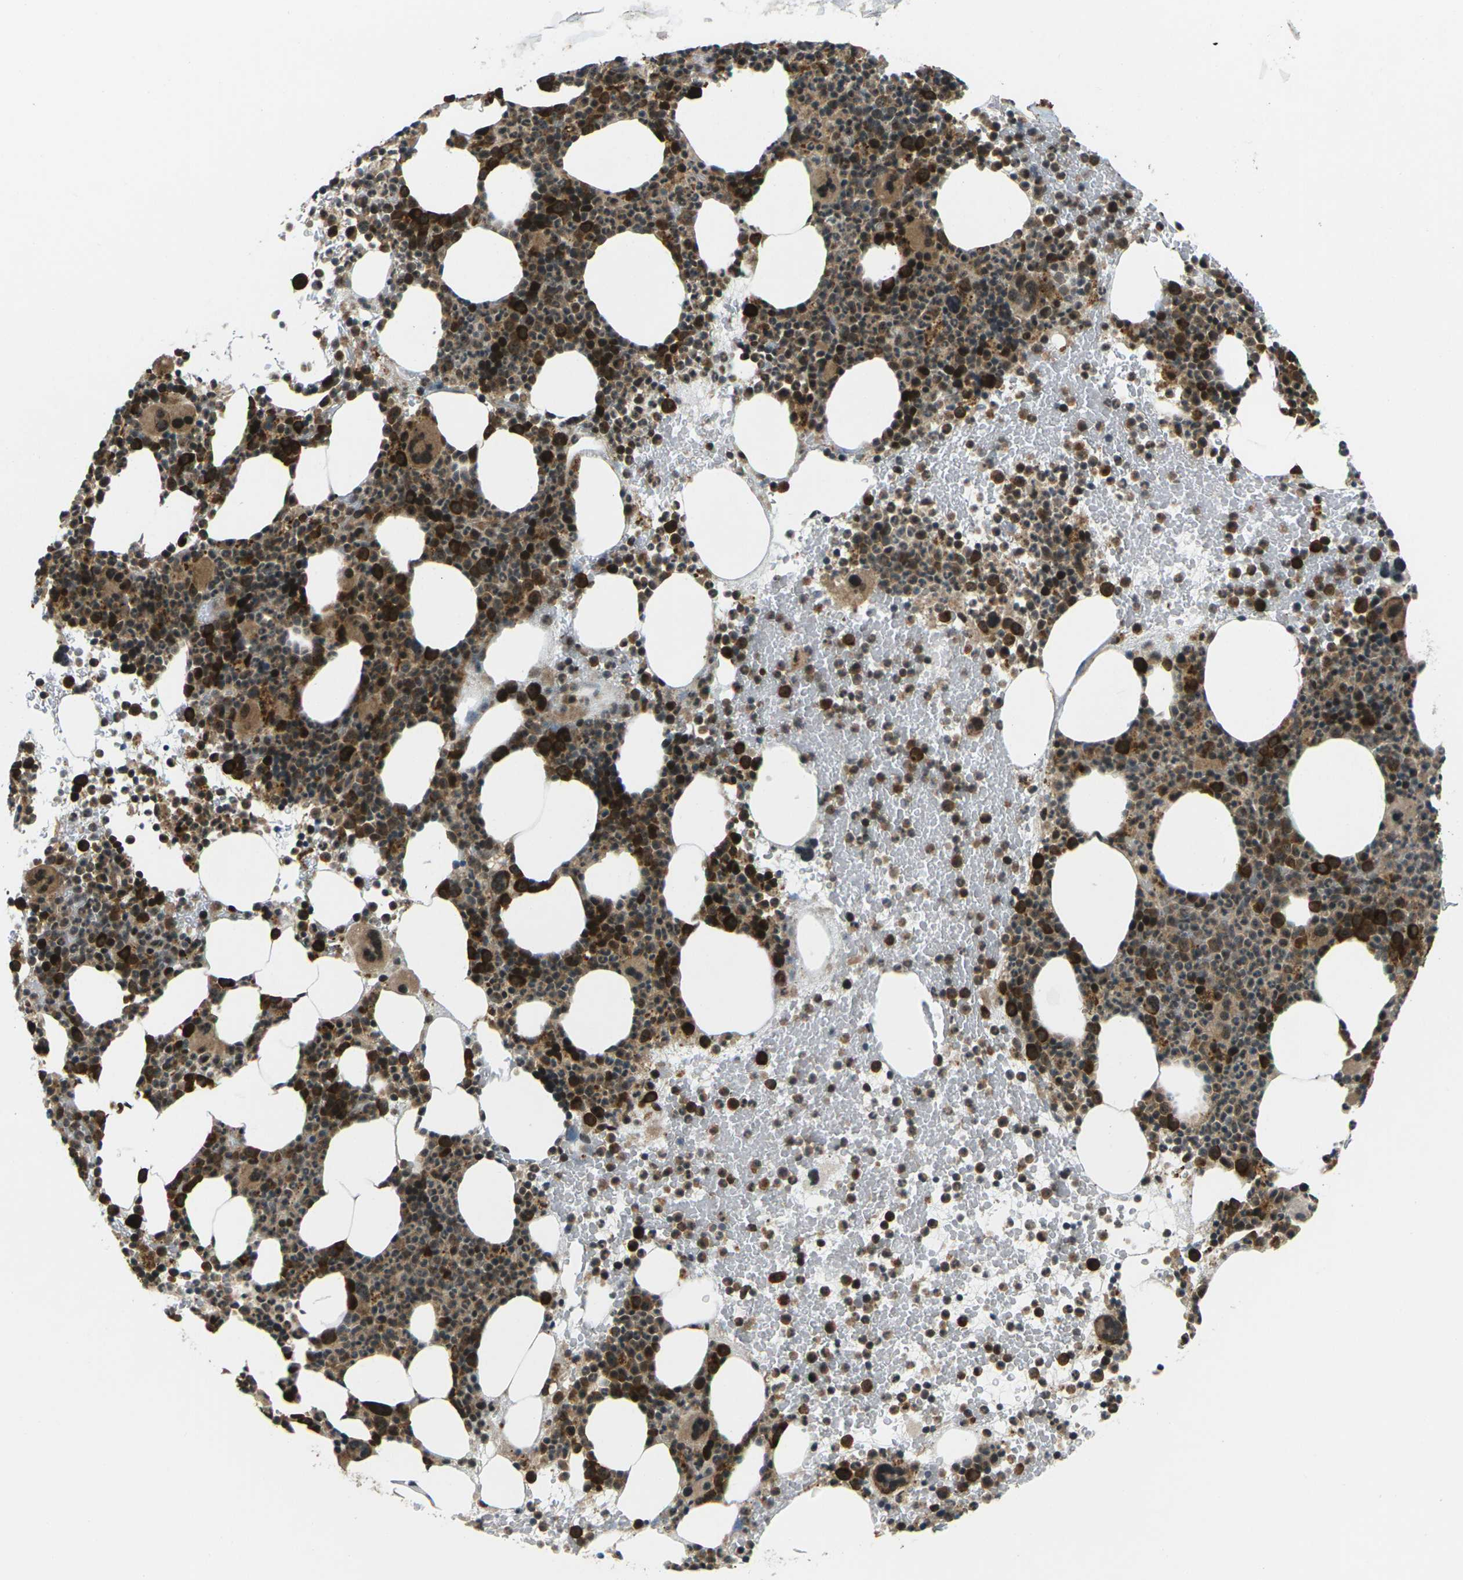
{"staining": {"intensity": "strong", "quantity": ">75%", "location": "cytoplasmic/membranous"}, "tissue": "bone marrow", "cell_type": "Hematopoietic cells", "image_type": "normal", "snomed": [{"axis": "morphology", "description": "Normal tissue, NOS"}, {"axis": "morphology", "description": "Inflammation, NOS"}, {"axis": "topography", "description": "Bone marrow"}], "caption": "Hematopoietic cells display strong cytoplasmic/membranous expression in about >75% of cells in unremarkable bone marrow. Nuclei are stained in blue.", "gene": "UBE2S", "patient": {"sex": "male", "age": 73}}